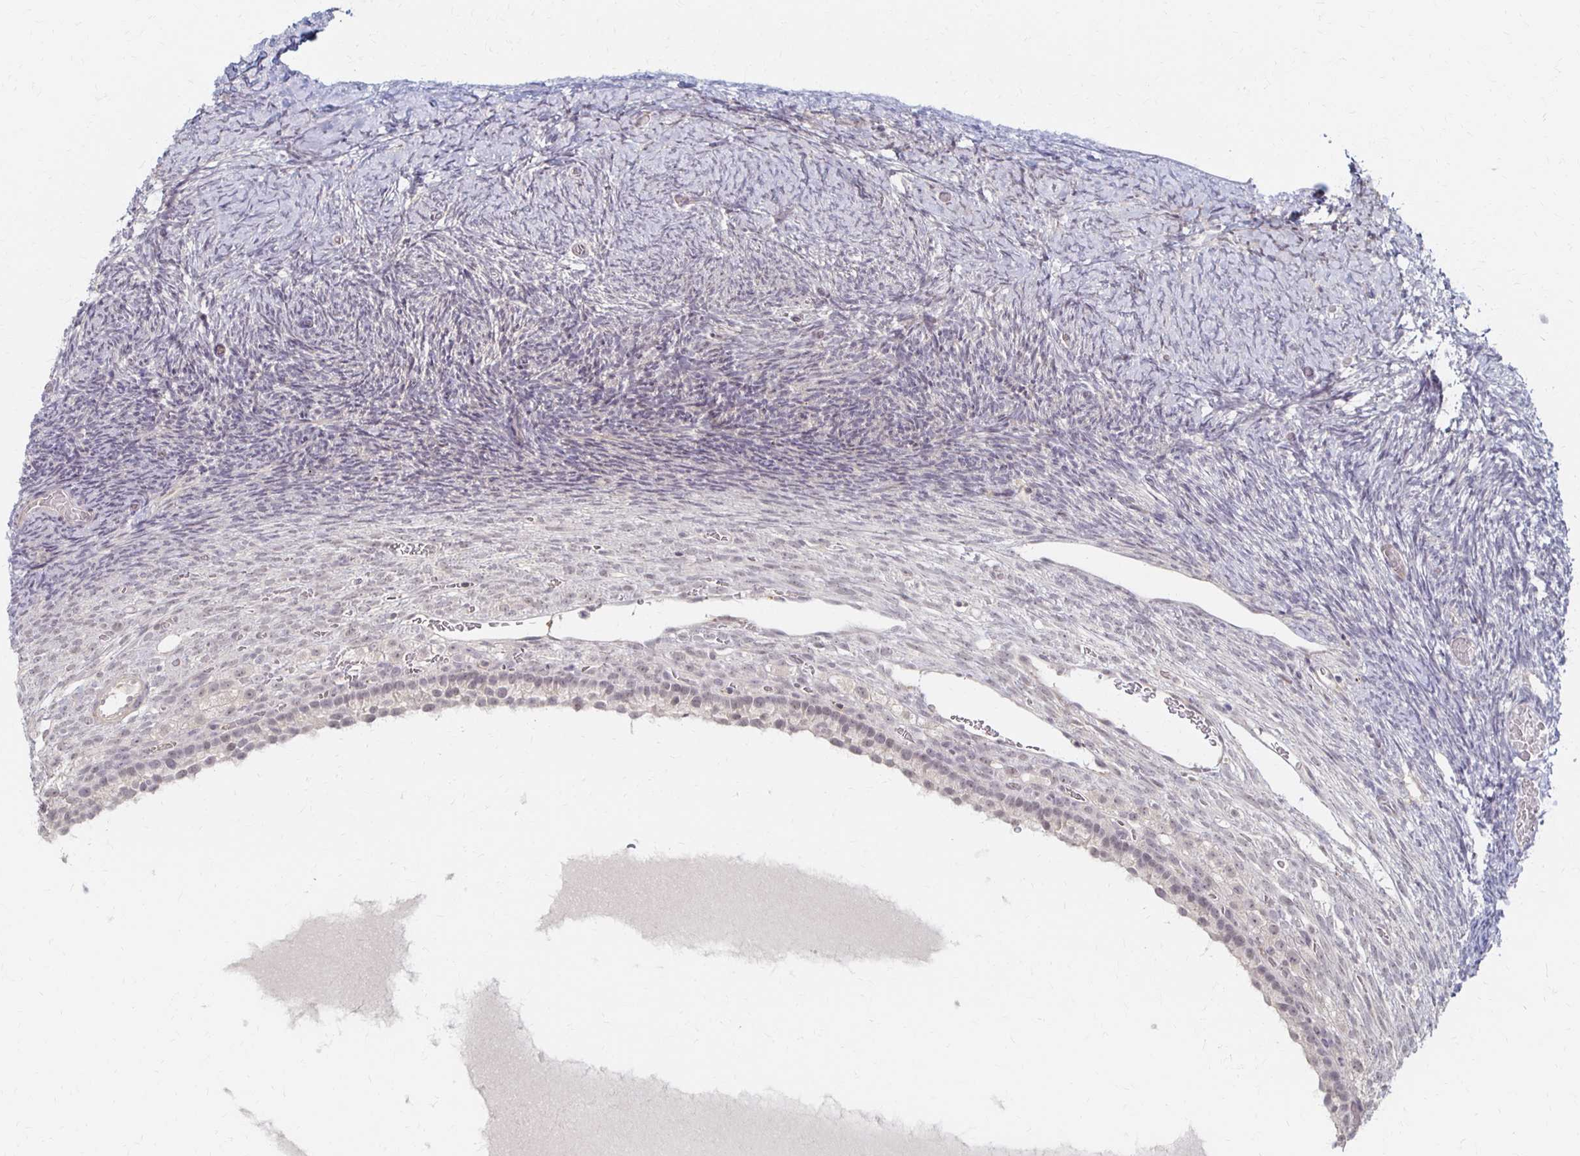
{"staining": {"intensity": "weak", "quantity": ">75%", "location": "cytoplasmic/membranous"}, "tissue": "ovary", "cell_type": "Follicle cells", "image_type": "normal", "snomed": [{"axis": "morphology", "description": "Normal tissue, NOS"}, {"axis": "topography", "description": "Ovary"}], "caption": "The photomicrograph demonstrates staining of normal ovary, revealing weak cytoplasmic/membranous protein positivity (brown color) within follicle cells.", "gene": "PRKCB", "patient": {"sex": "female", "age": 39}}